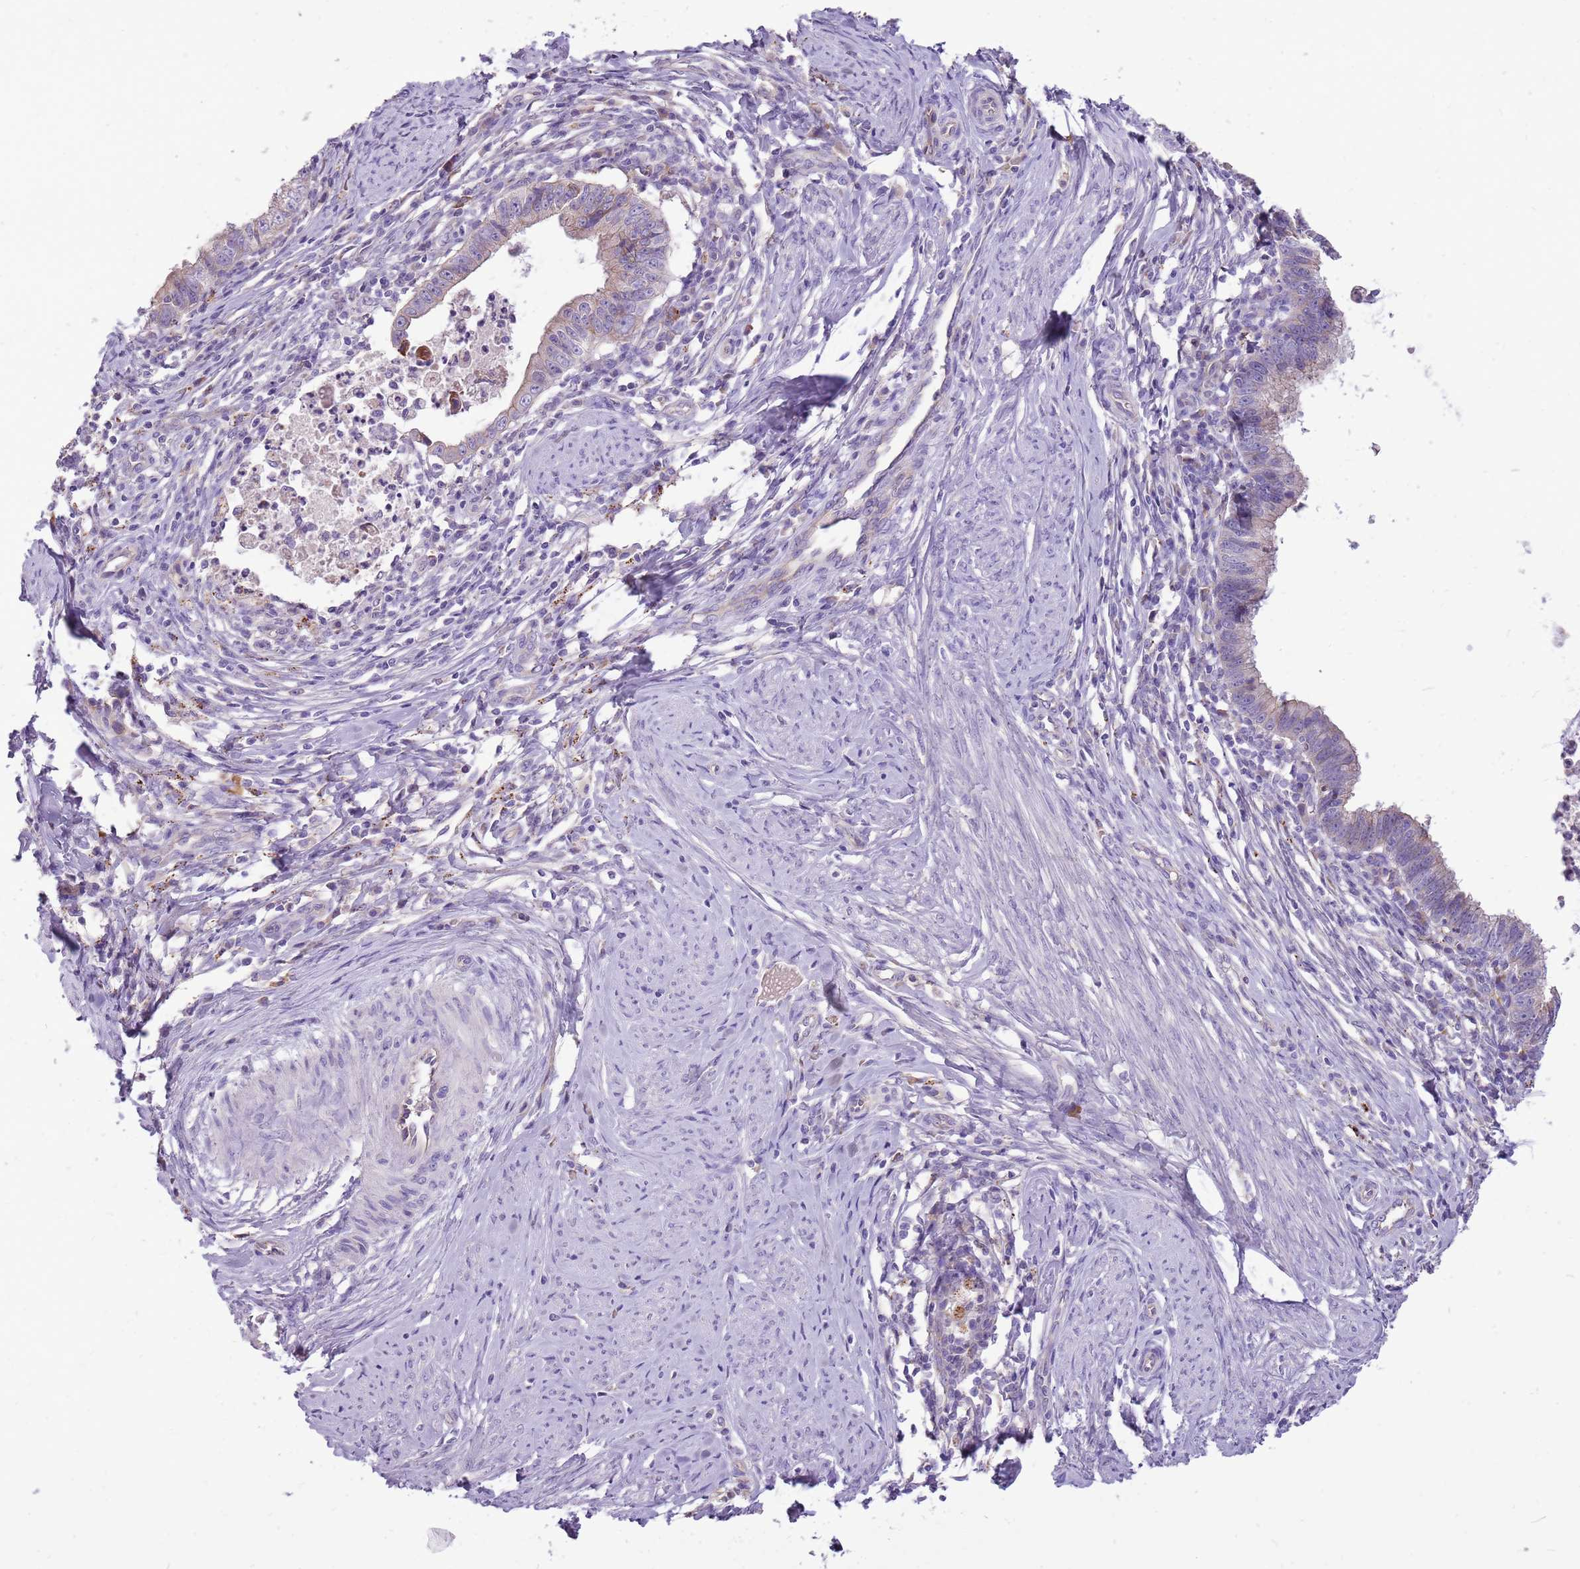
{"staining": {"intensity": "weak", "quantity": "<25%", "location": "cytoplasmic/membranous"}, "tissue": "cervical cancer", "cell_type": "Tumor cells", "image_type": "cancer", "snomed": [{"axis": "morphology", "description": "Adenocarcinoma, NOS"}, {"axis": "topography", "description": "Cervix"}], "caption": "Image shows no significant protein staining in tumor cells of cervical cancer (adenocarcinoma).", "gene": "NTN4", "patient": {"sex": "female", "age": 36}}